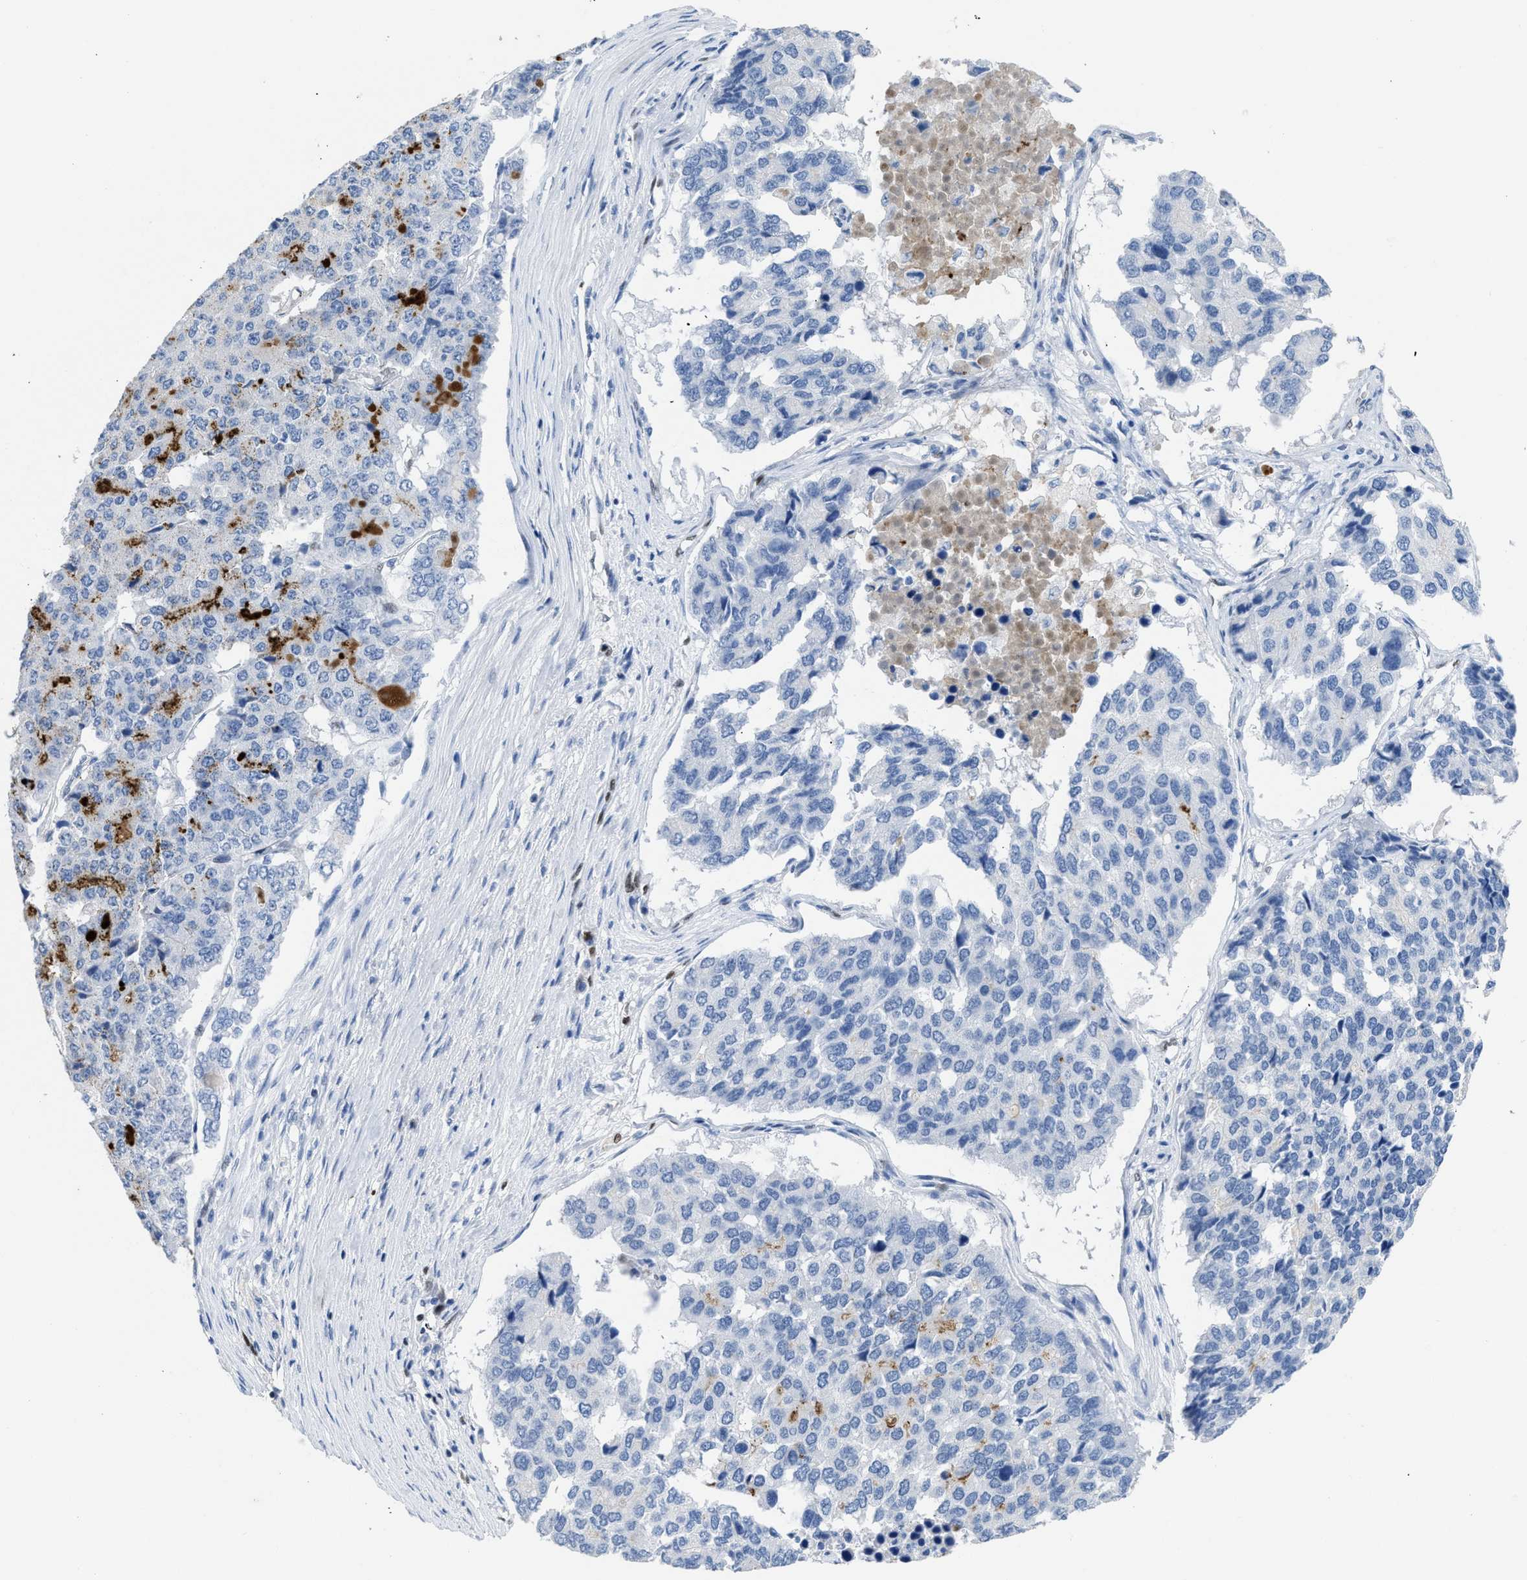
{"staining": {"intensity": "moderate", "quantity": "<25%", "location": "cytoplasmic/membranous"}, "tissue": "pancreatic cancer", "cell_type": "Tumor cells", "image_type": "cancer", "snomed": [{"axis": "morphology", "description": "Adenocarcinoma, NOS"}, {"axis": "topography", "description": "Pancreas"}], "caption": "Adenocarcinoma (pancreatic) tissue reveals moderate cytoplasmic/membranous positivity in approximately <25% of tumor cells, visualized by immunohistochemistry.", "gene": "LEF1", "patient": {"sex": "male", "age": 50}}